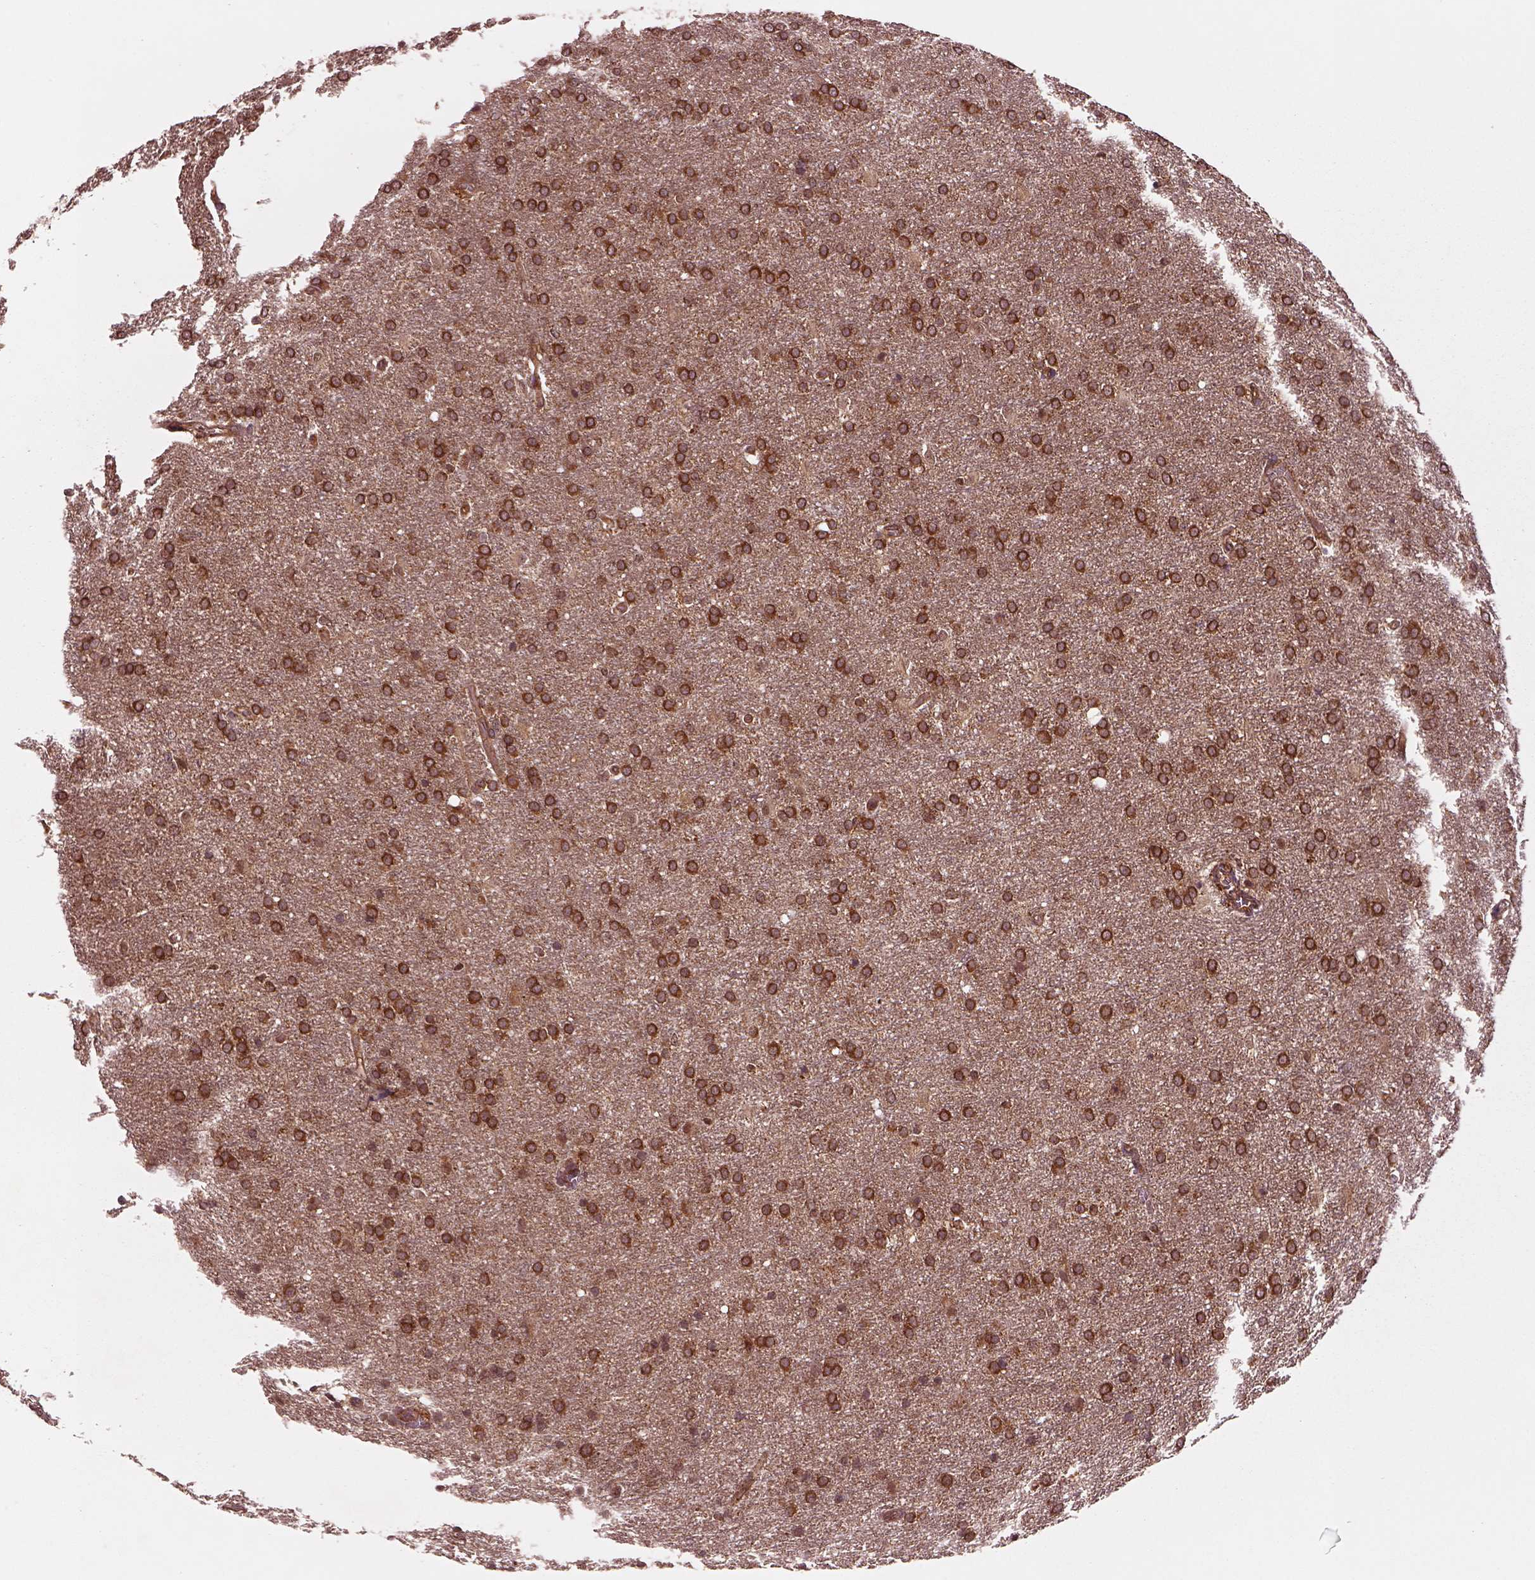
{"staining": {"intensity": "strong", "quantity": ">75%", "location": "cytoplasmic/membranous"}, "tissue": "glioma", "cell_type": "Tumor cells", "image_type": "cancer", "snomed": [{"axis": "morphology", "description": "Glioma, malignant, Low grade"}, {"axis": "topography", "description": "Brain"}], "caption": "Tumor cells demonstrate strong cytoplasmic/membranous staining in about >75% of cells in malignant low-grade glioma.", "gene": "WASHC2A", "patient": {"sex": "female", "age": 32}}